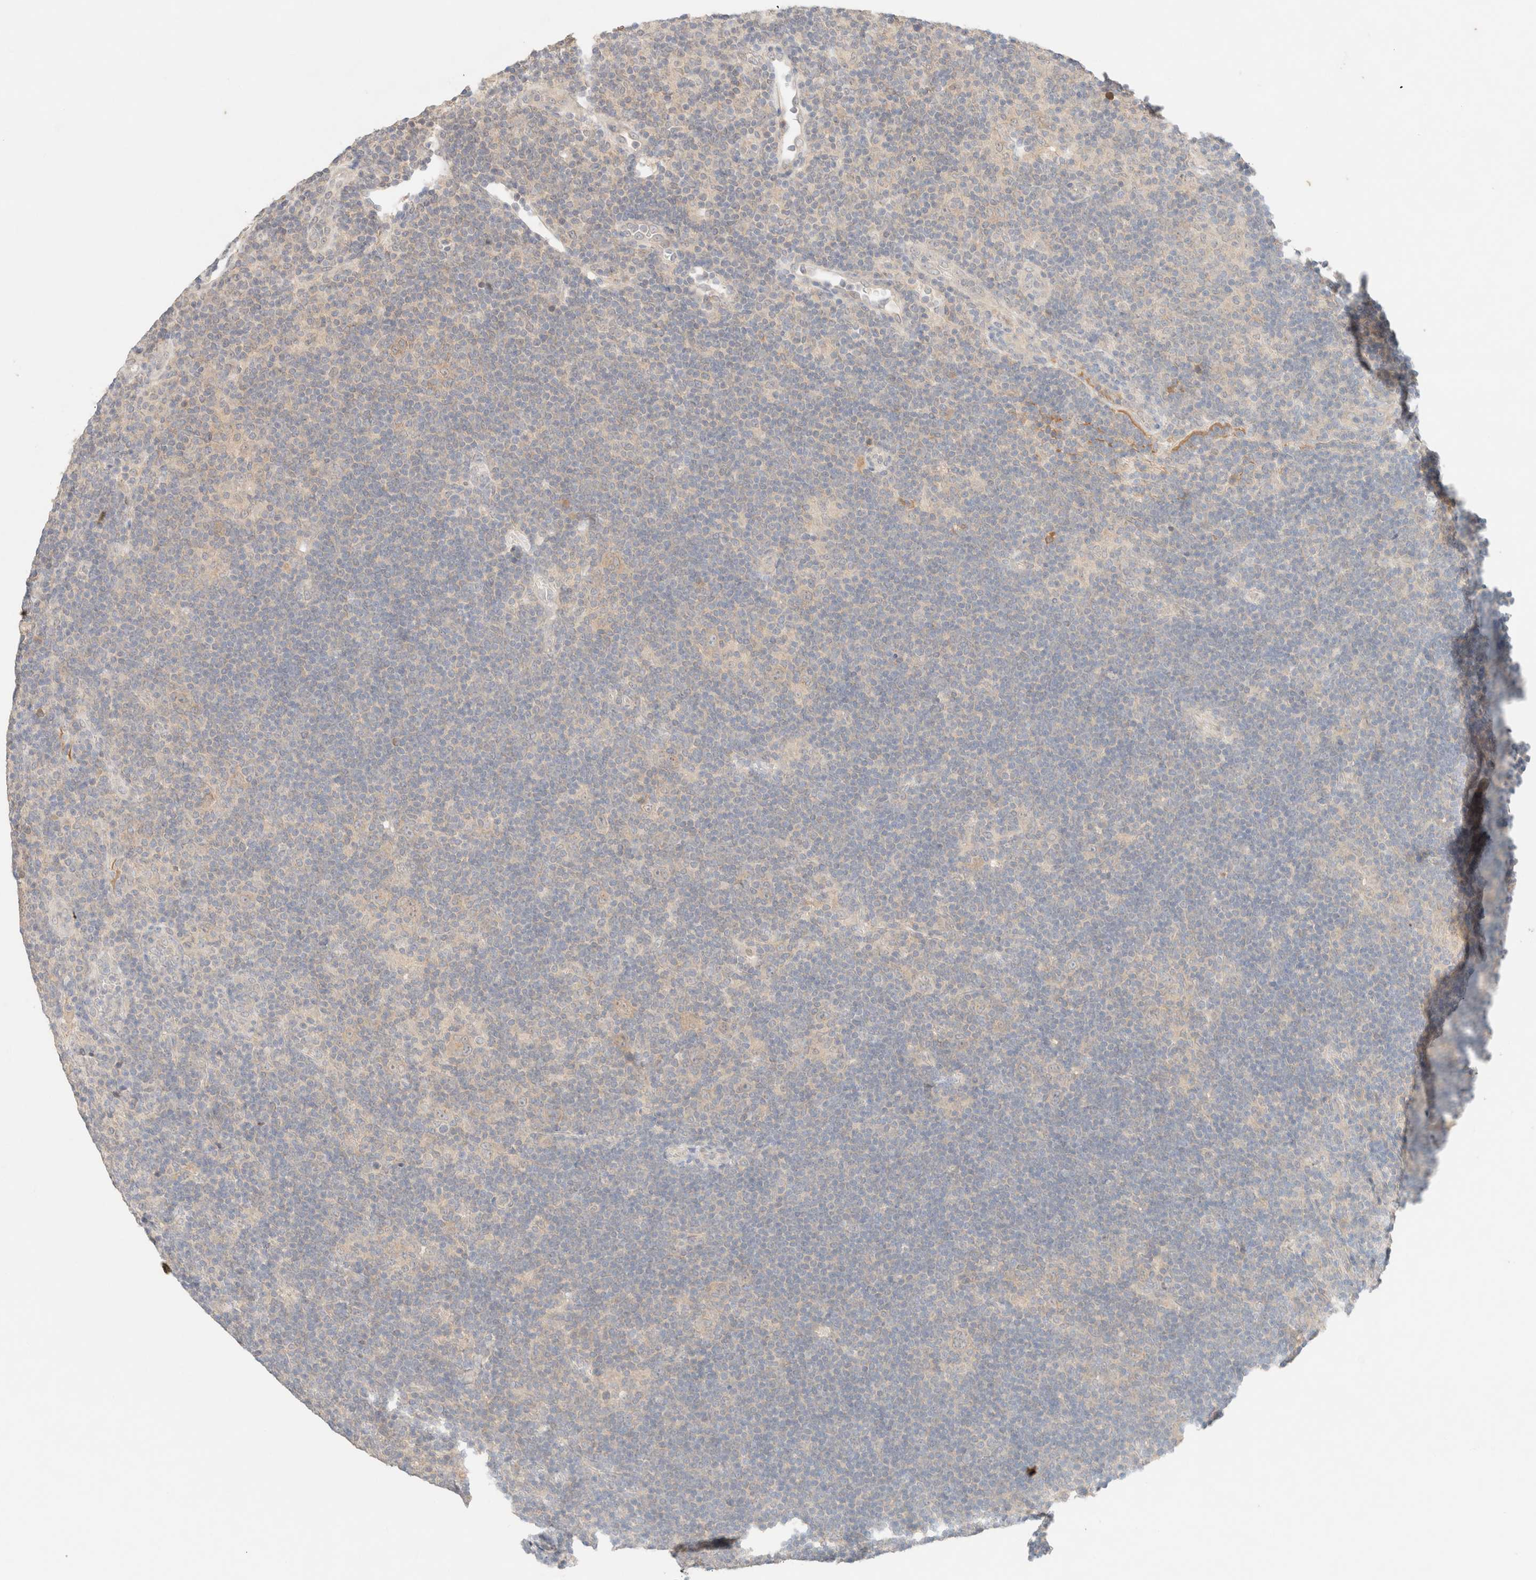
{"staining": {"intensity": "negative", "quantity": "none", "location": "none"}, "tissue": "lymphoma", "cell_type": "Tumor cells", "image_type": "cancer", "snomed": [{"axis": "morphology", "description": "Hodgkin's disease, NOS"}, {"axis": "topography", "description": "Lymph node"}], "caption": "Micrograph shows no significant protein expression in tumor cells of Hodgkin's disease.", "gene": "SARM1", "patient": {"sex": "female", "age": 57}}